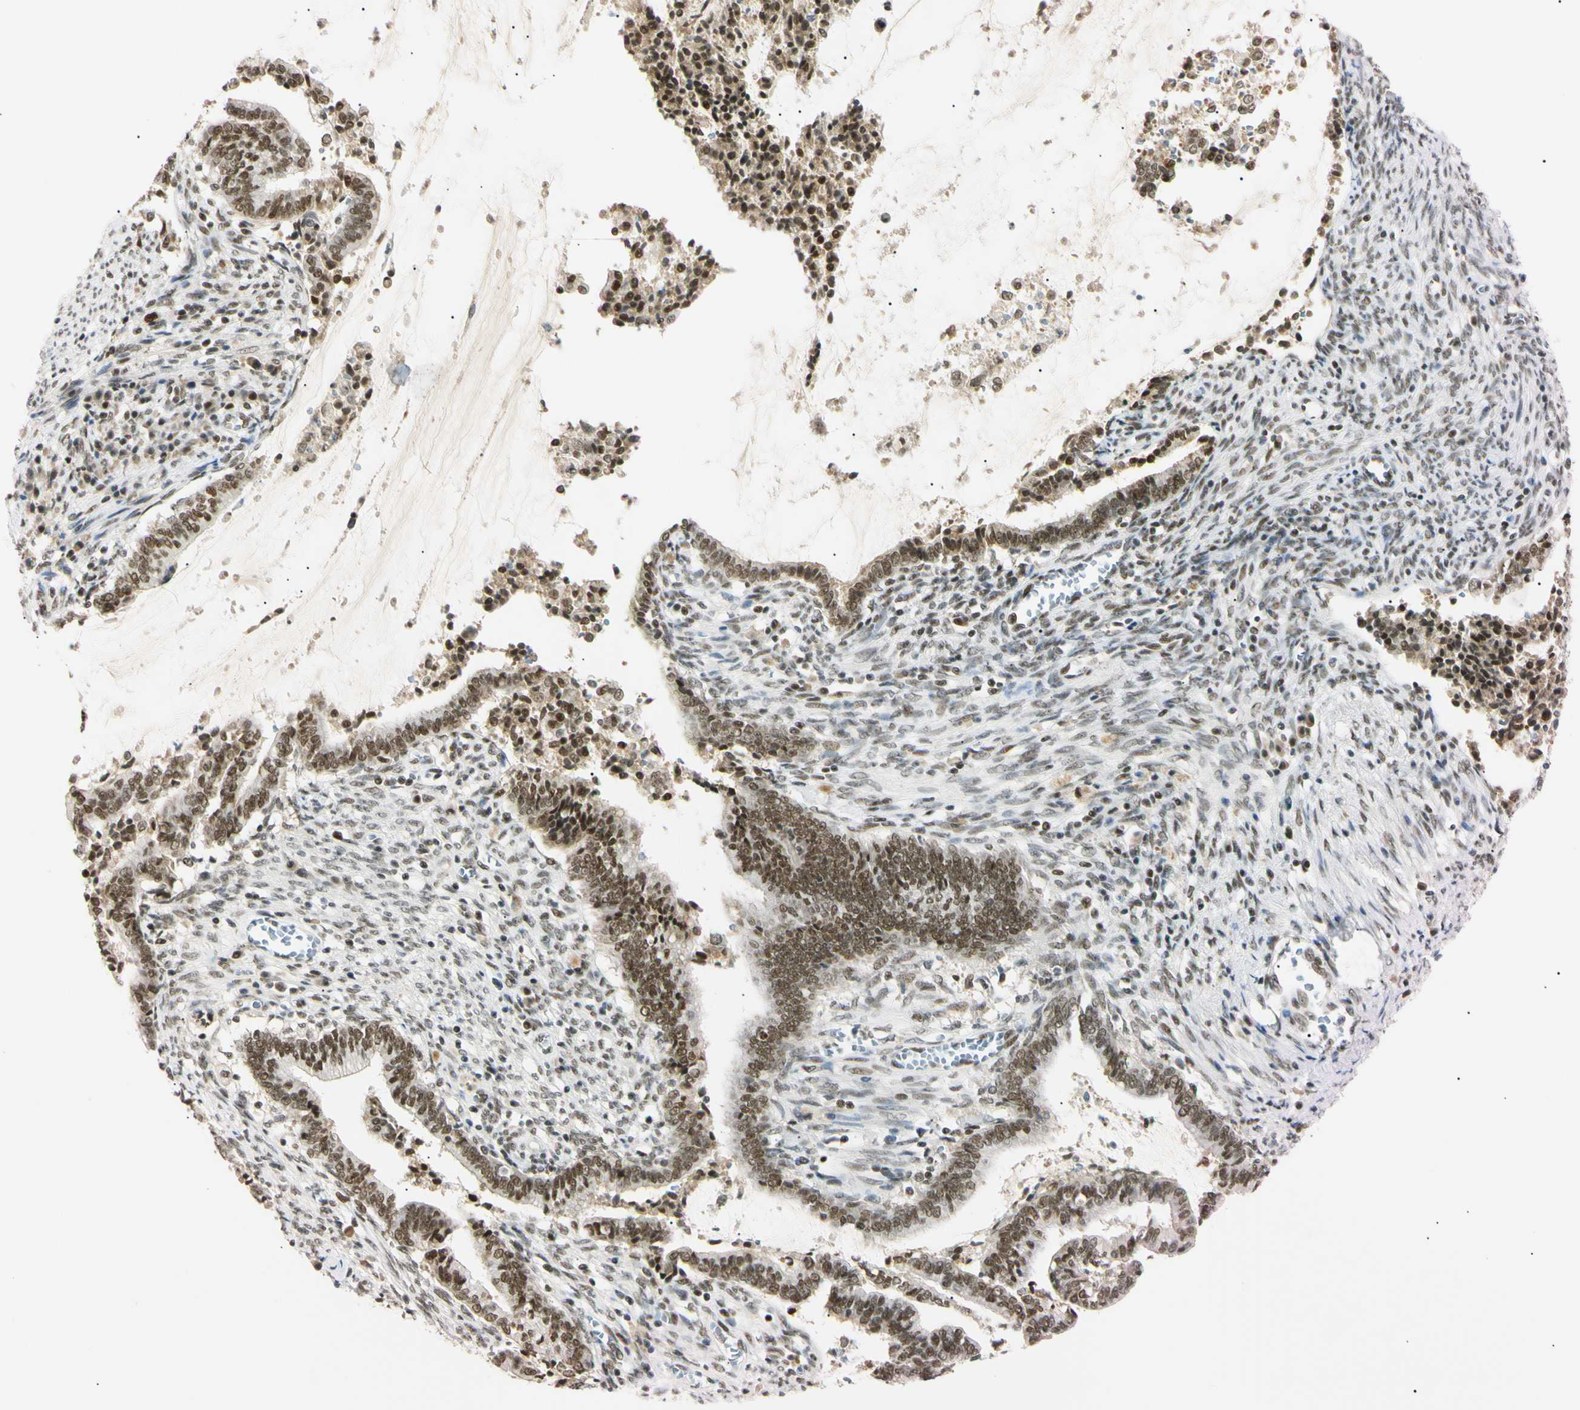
{"staining": {"intensity": "moderate", "quantity": ">75%", "location": "nuclear"}, "tissue": "cervical cancer", "cell_type": "Tumor cells", "image_type": "cancer", "snomed": [{"axis": "morphology", "description": "Adenocarcinoma, NOS"}, {"axis": "topography", "description": "Cervix"}], "caption": "Cervical cancer (adenocarcinoma) tissue displays moderate nuclear staining in approximately >75% of tumor cells", "gene": "ZNF134", "patient": {"sex": "female", "age": 44}}